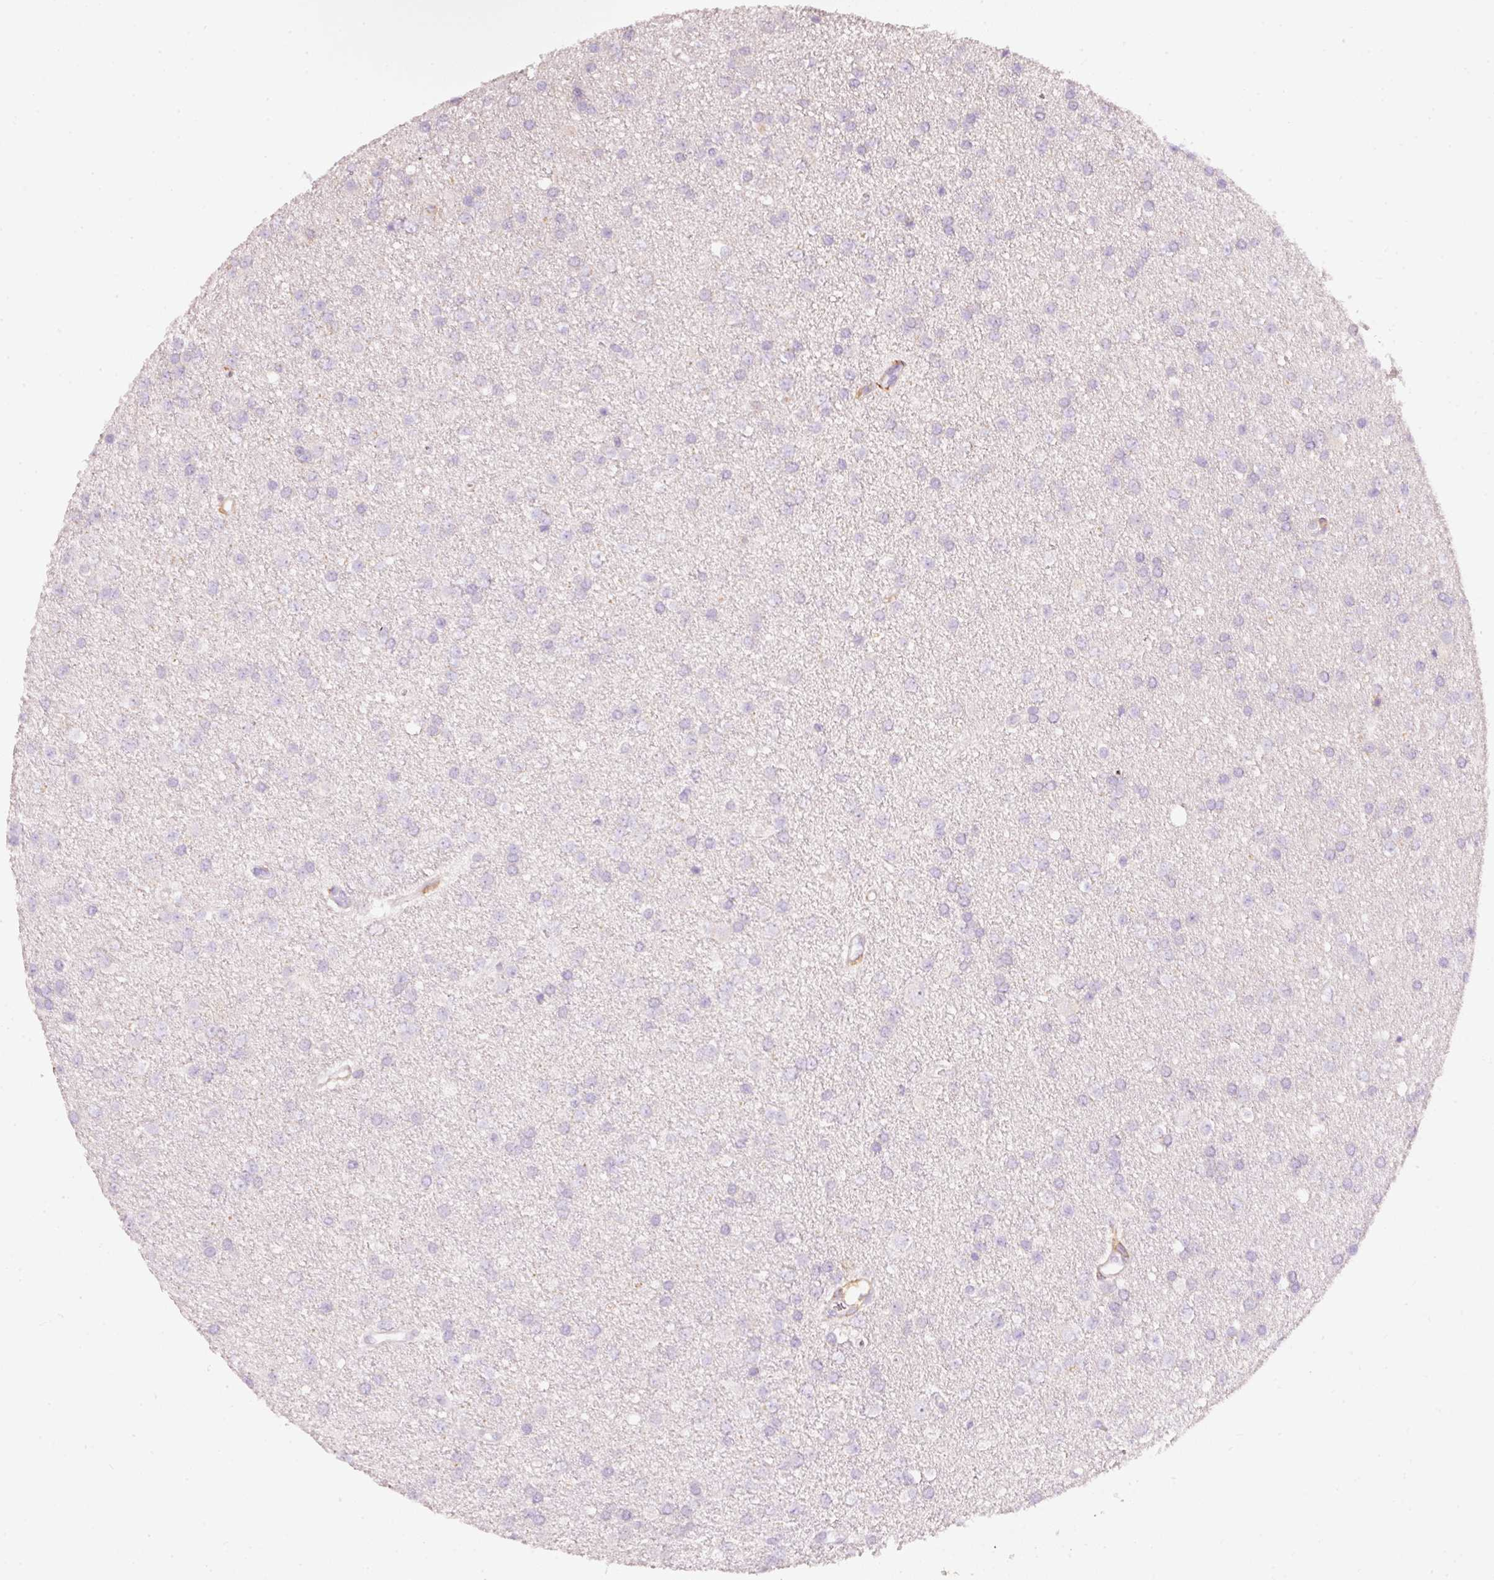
{"staining": {"intensity": "negative", "quantity": "none", "location": "none"}, "tissue": "glioma", "cell_type": "Tumor cells", "image_type": "cancer", "snomed": [{"axis": "morphology", "description": "Glioma, malignant, Low grade"}, {"axis": "topography", "description": "Brain"}], "caption": "IHC photomicrograph of glioma stained for a protein (brown), which displays no expression in tumor cells.", "gene": "IQGAP2", "patient": {"sex": "female", "age": 34}}